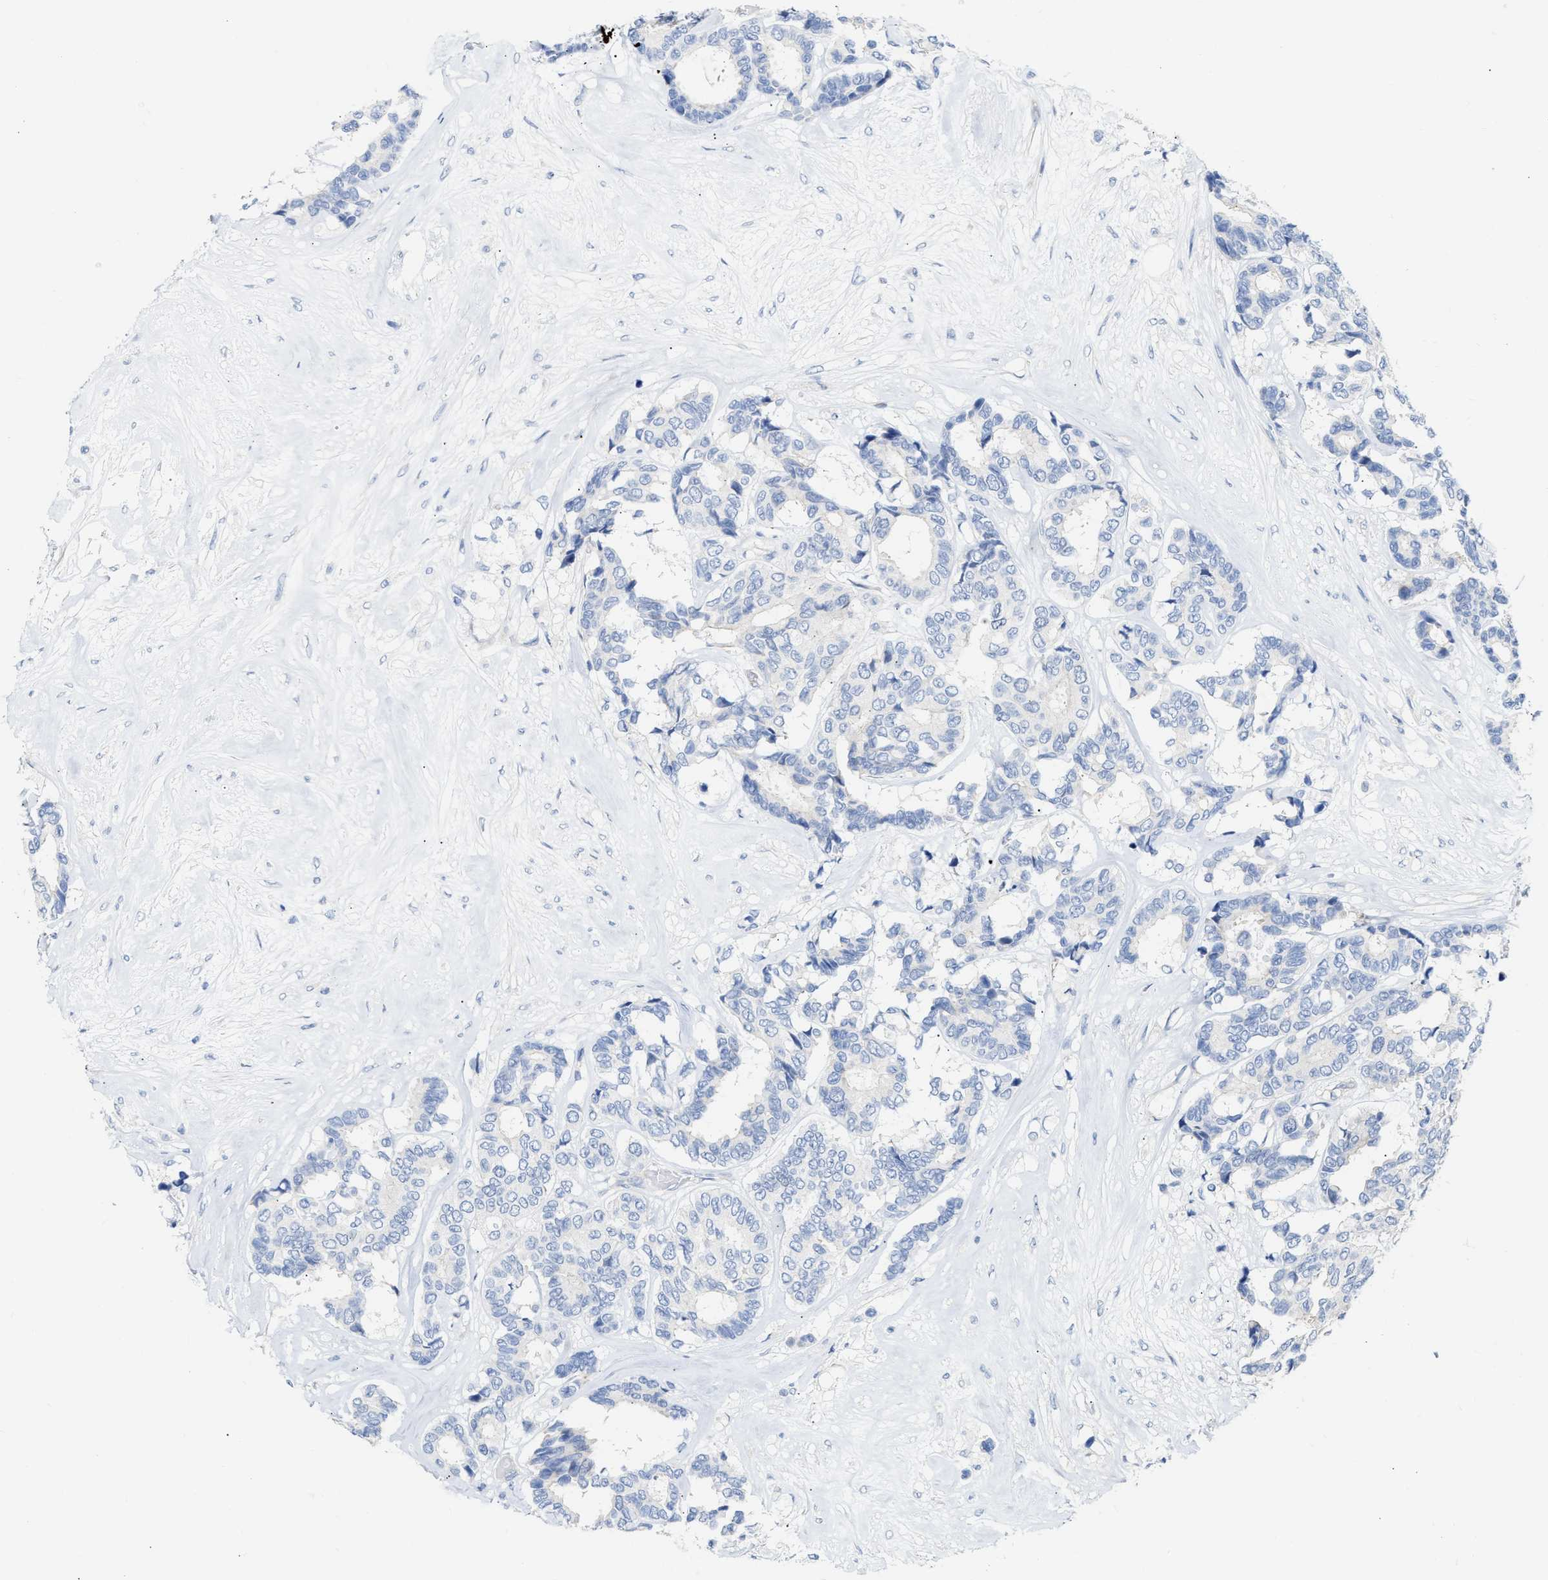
{"staining": {"intensity": "negative", "quantity": "none", "location": "none"}, "tissue": "breast cancer", "cell_type": "Tumor cells", "image_type": "cancer", "snomed": [{"axis": "morphology", "description": "Duct carcinoma"}, {"axis": "topography", "description": "Breast"}], "caption": "A photomicrograph of breast cancer (intraductal carcinoma) stained for a protein exhibits no brown staining in tumor cells.", "gene": "FHL1", "patient": {"sex": "female", "age": 87}}